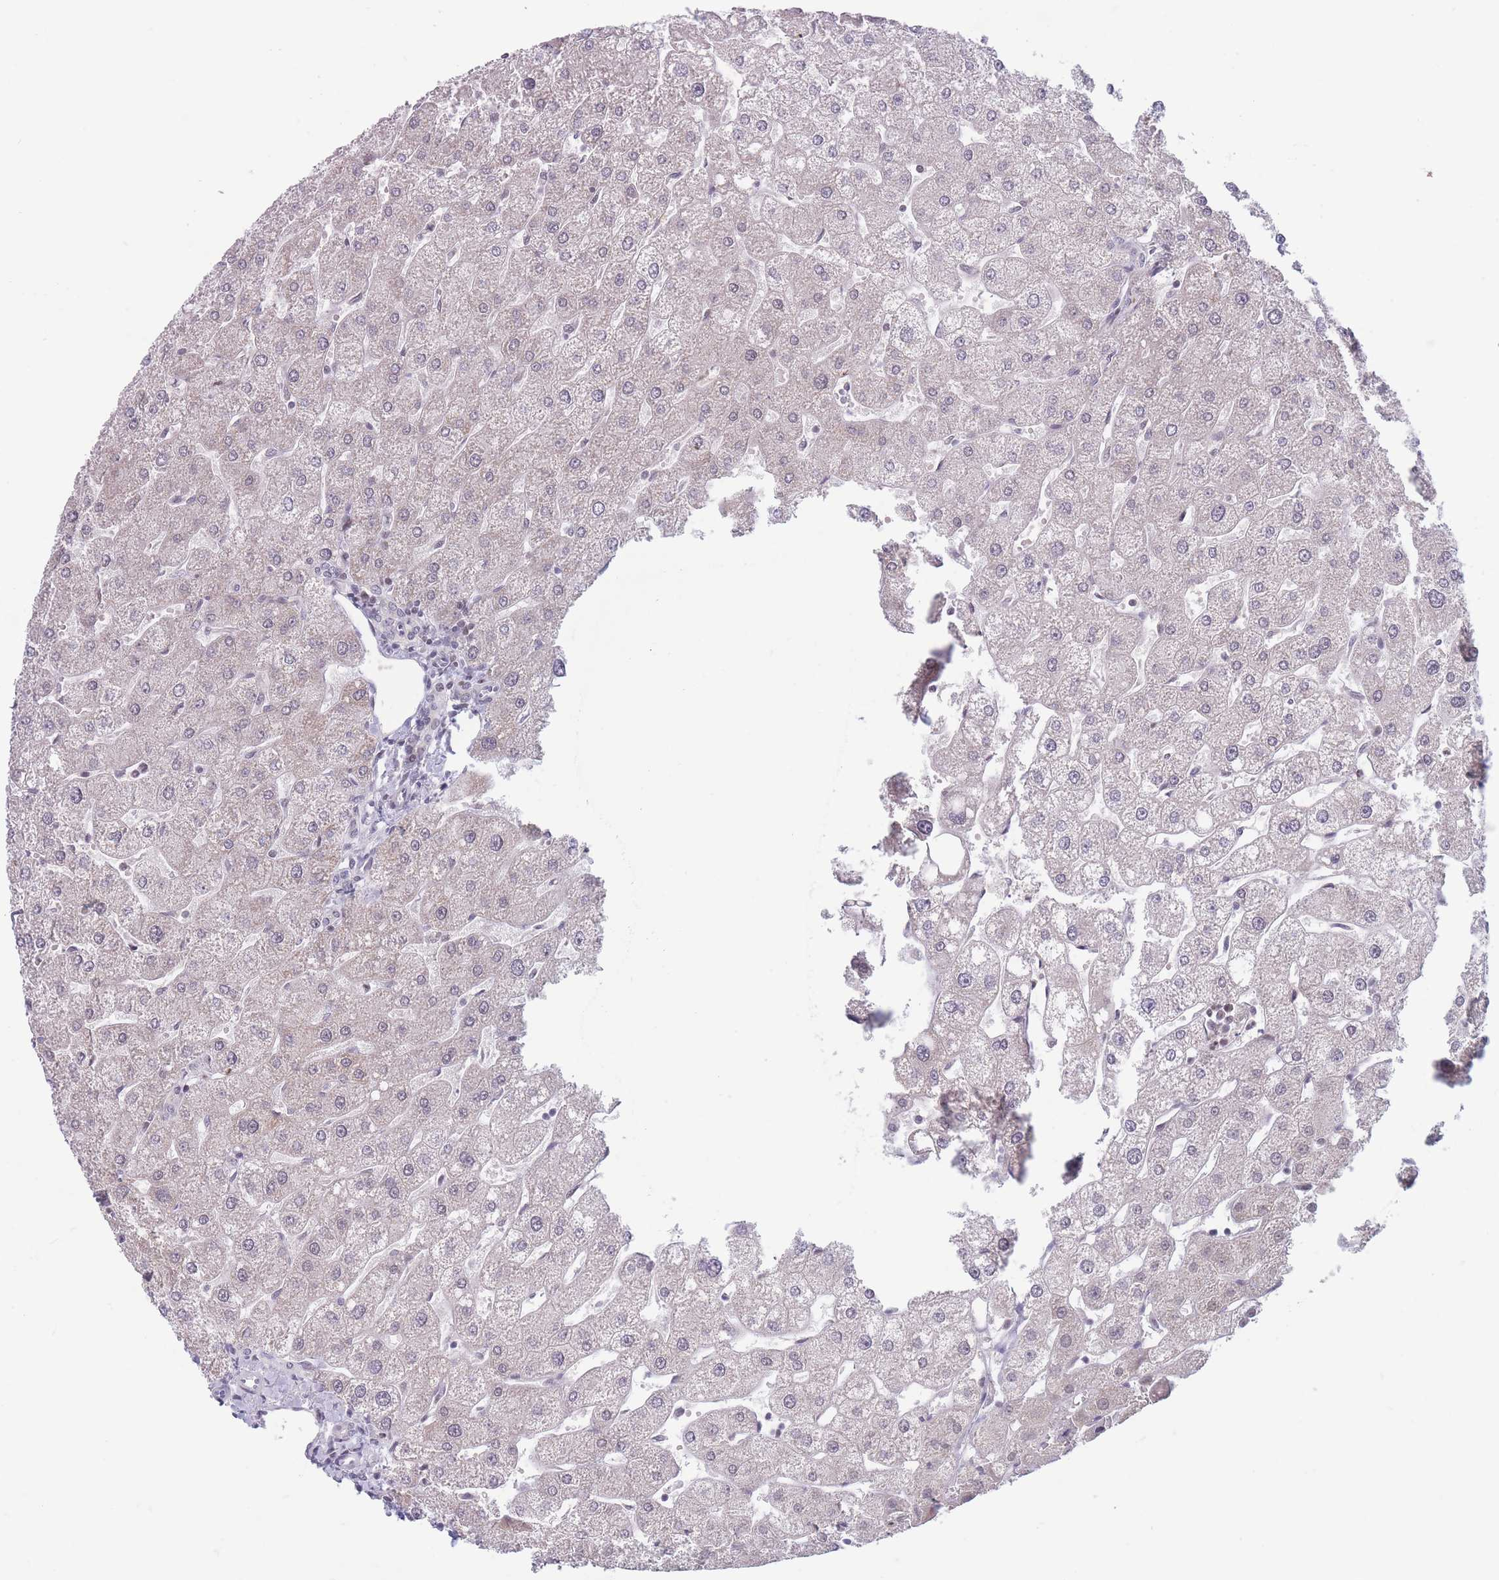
{"staining": {"intensity": "negative", "quantity": "none", "location": "none"}, "tissue": "liver", "cell_type": "Cholangiocytes", "image_type": "normal", "snomed": [{"axis": "morphology", "description": "Normal tissue, NOS"}, {"axis": "topography", "description": "Liver"}], "caption": "Immunohistochemistry of normal liver reveals no positivity in cholangiocytes. Nuclei are stained in blue.", "gene": "ARID3B", "patient": {"sex": "male", "age": 67}}